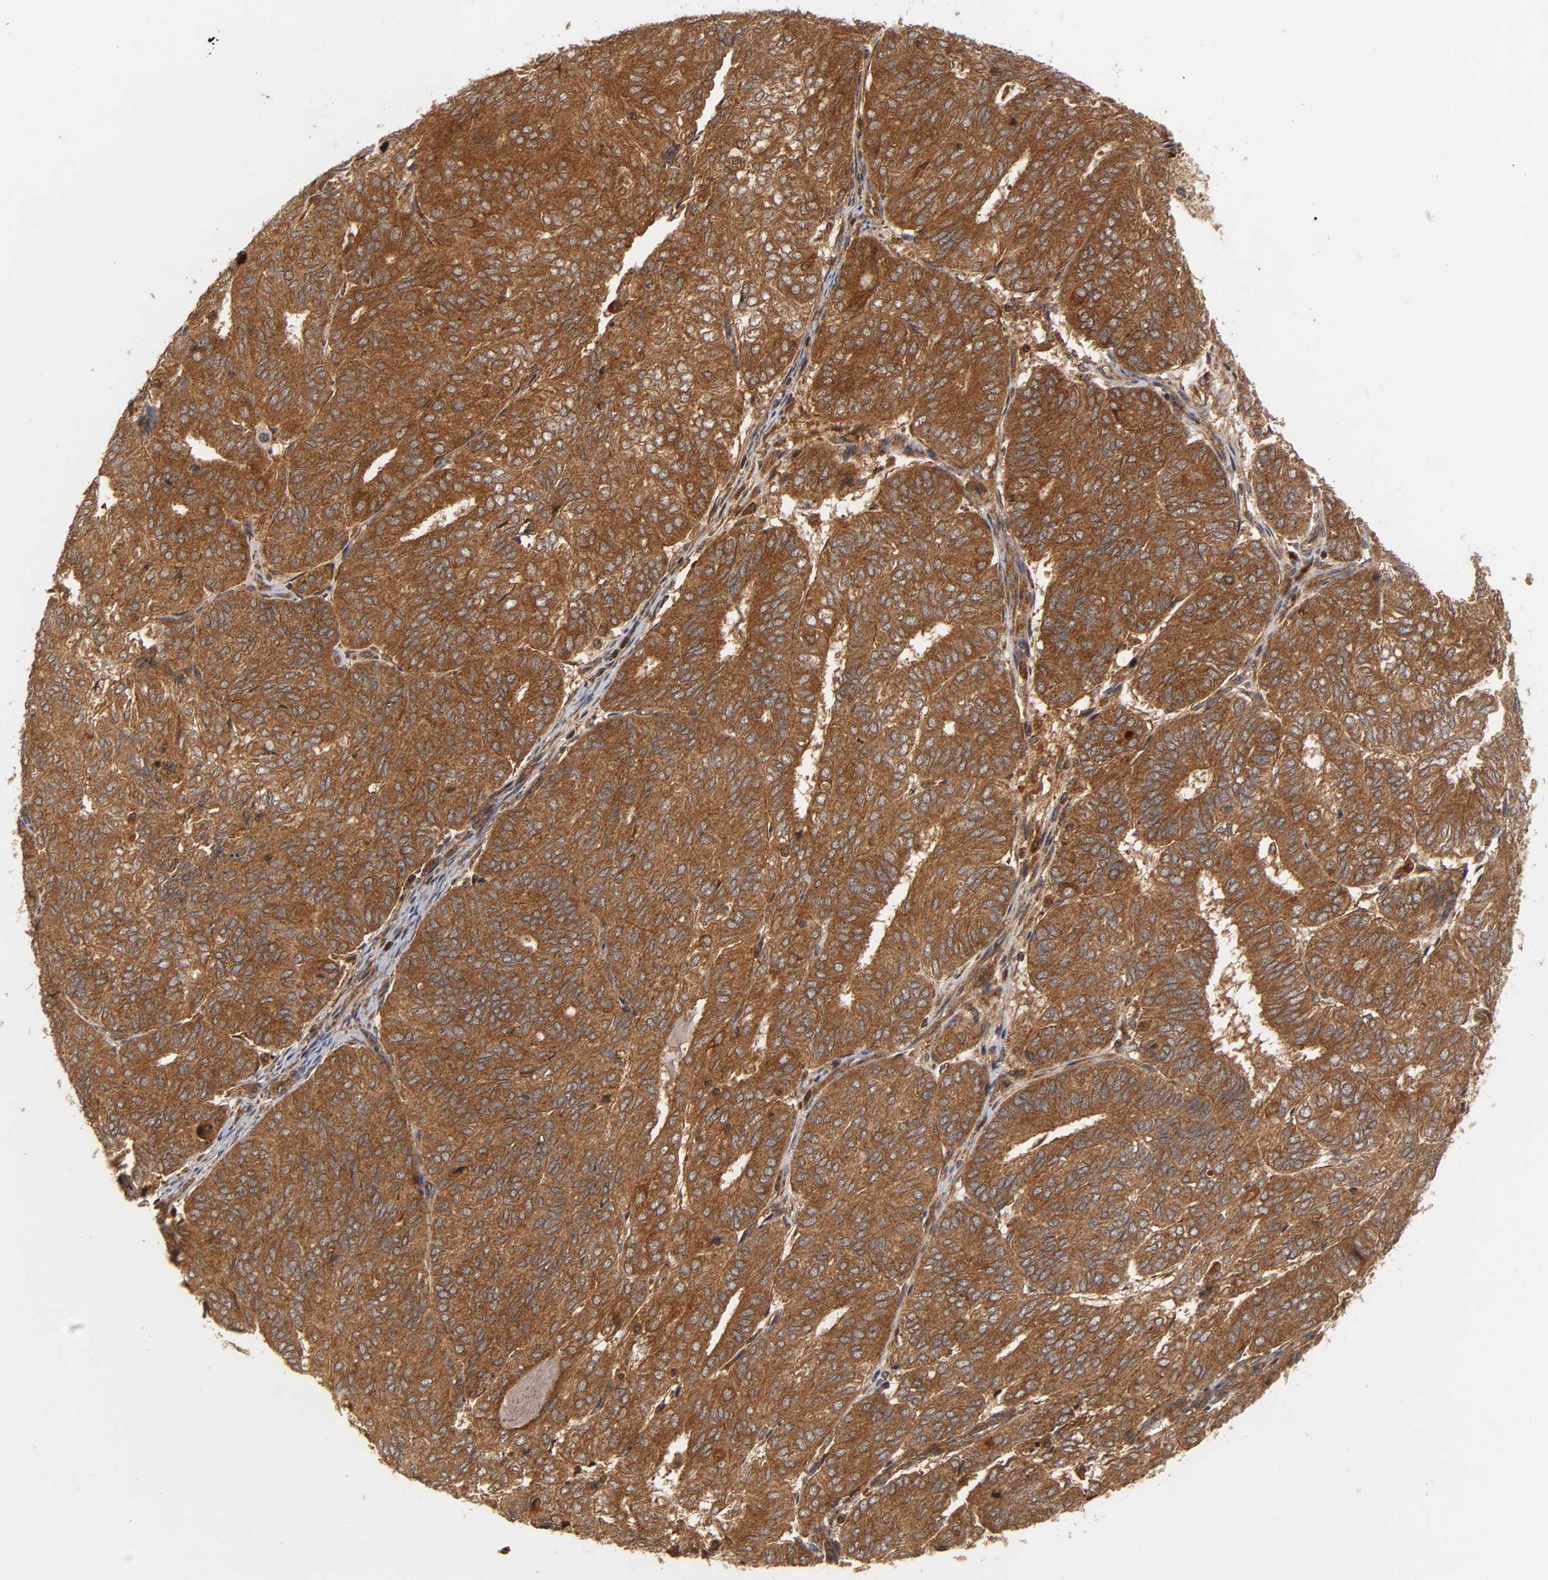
{"staining": {"intensity": "strong", "quantity": ">75%", "location": "cytoplasmic/membranous"}, "tissue": "endometrial cancer", "cell_type": "Tumor cells", "image_type": "cancer", "snomed": [{"axis": "morphology", "description": "Adenocarcinoma, NOS"}, {"axis": "topography", "description": "Uterus"}], "caption": "High-magnification brightfield microscopy of endometrial adenocarcinoma stained with DAB (brown) and counterstained with hematoxylin (blue). tumor cells exhibit strong cytoplasmic/membranous staining is appreciated in approximately>75% of cells.", "gene": "IKBKB", "patient": {"sex": "female", "age": 60}}